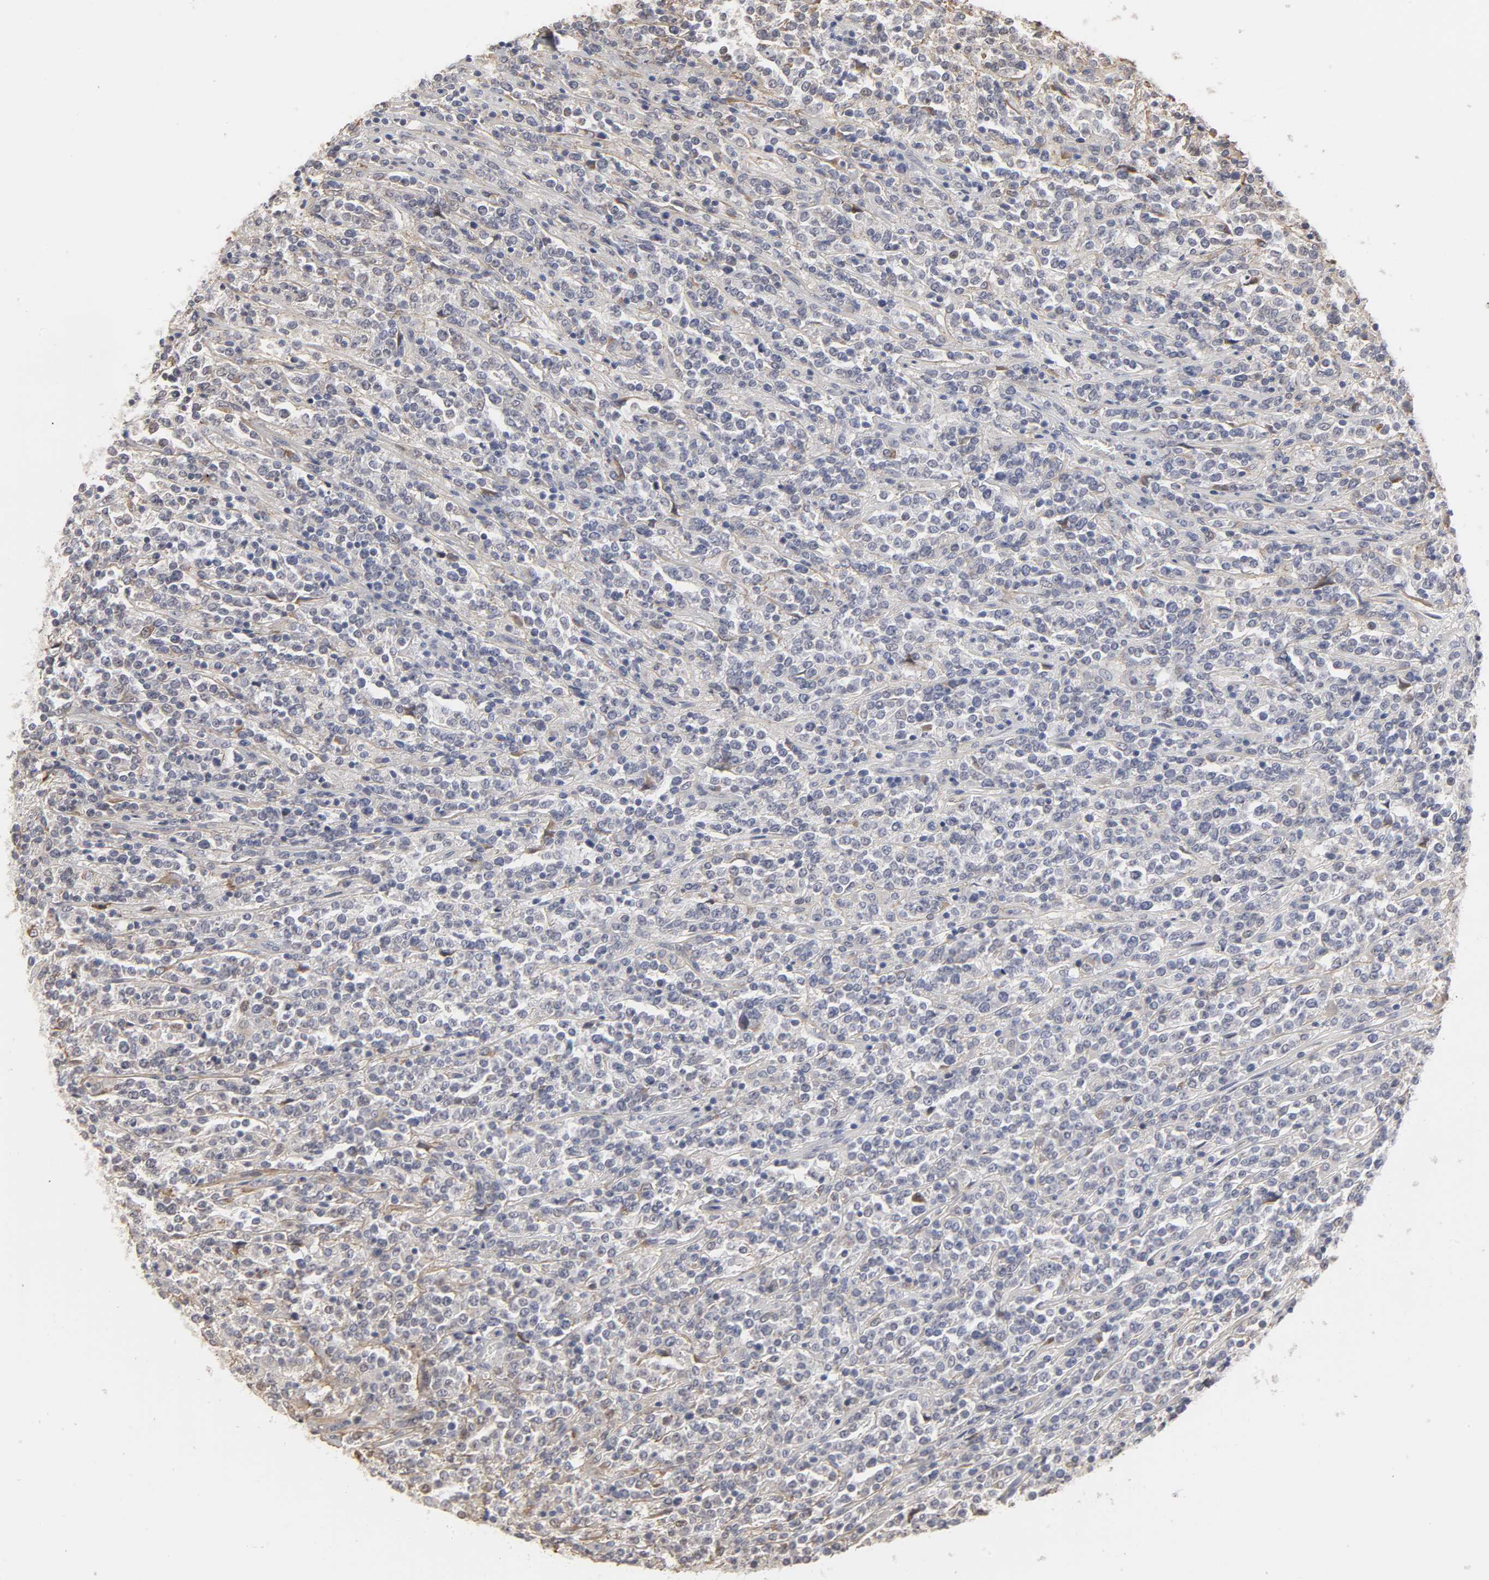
{"staining": {"intensity": "weak", "quantity": "25%-75%", "location": "cytoplasmic/membranous"}, "tissue": "lymphoma", "cell_type": "Tumor cells", "image_type": "cancer", "snomed": [{"axis": "morphology", "description": "Malignant lymphoma, non-Hodgkin's type, High grade"}, {"axis": "topography", "description": "Soft tissue"}], "caption": "A high-resolution micrograph shows immunohistochemistry (IHC) staining of high-grade malignant lymphoma, non-Hodgkin's type, which reveals weak cytoplasmic/membranous staining in about 25%-75% of tumor cells. The protein is stained brown, and the nuclei are stained in blue (DAB IHC with brightfield microscopy, high magnification).", "gene": "HNF4A", "patient": {"sex": "male", "age": 18}}